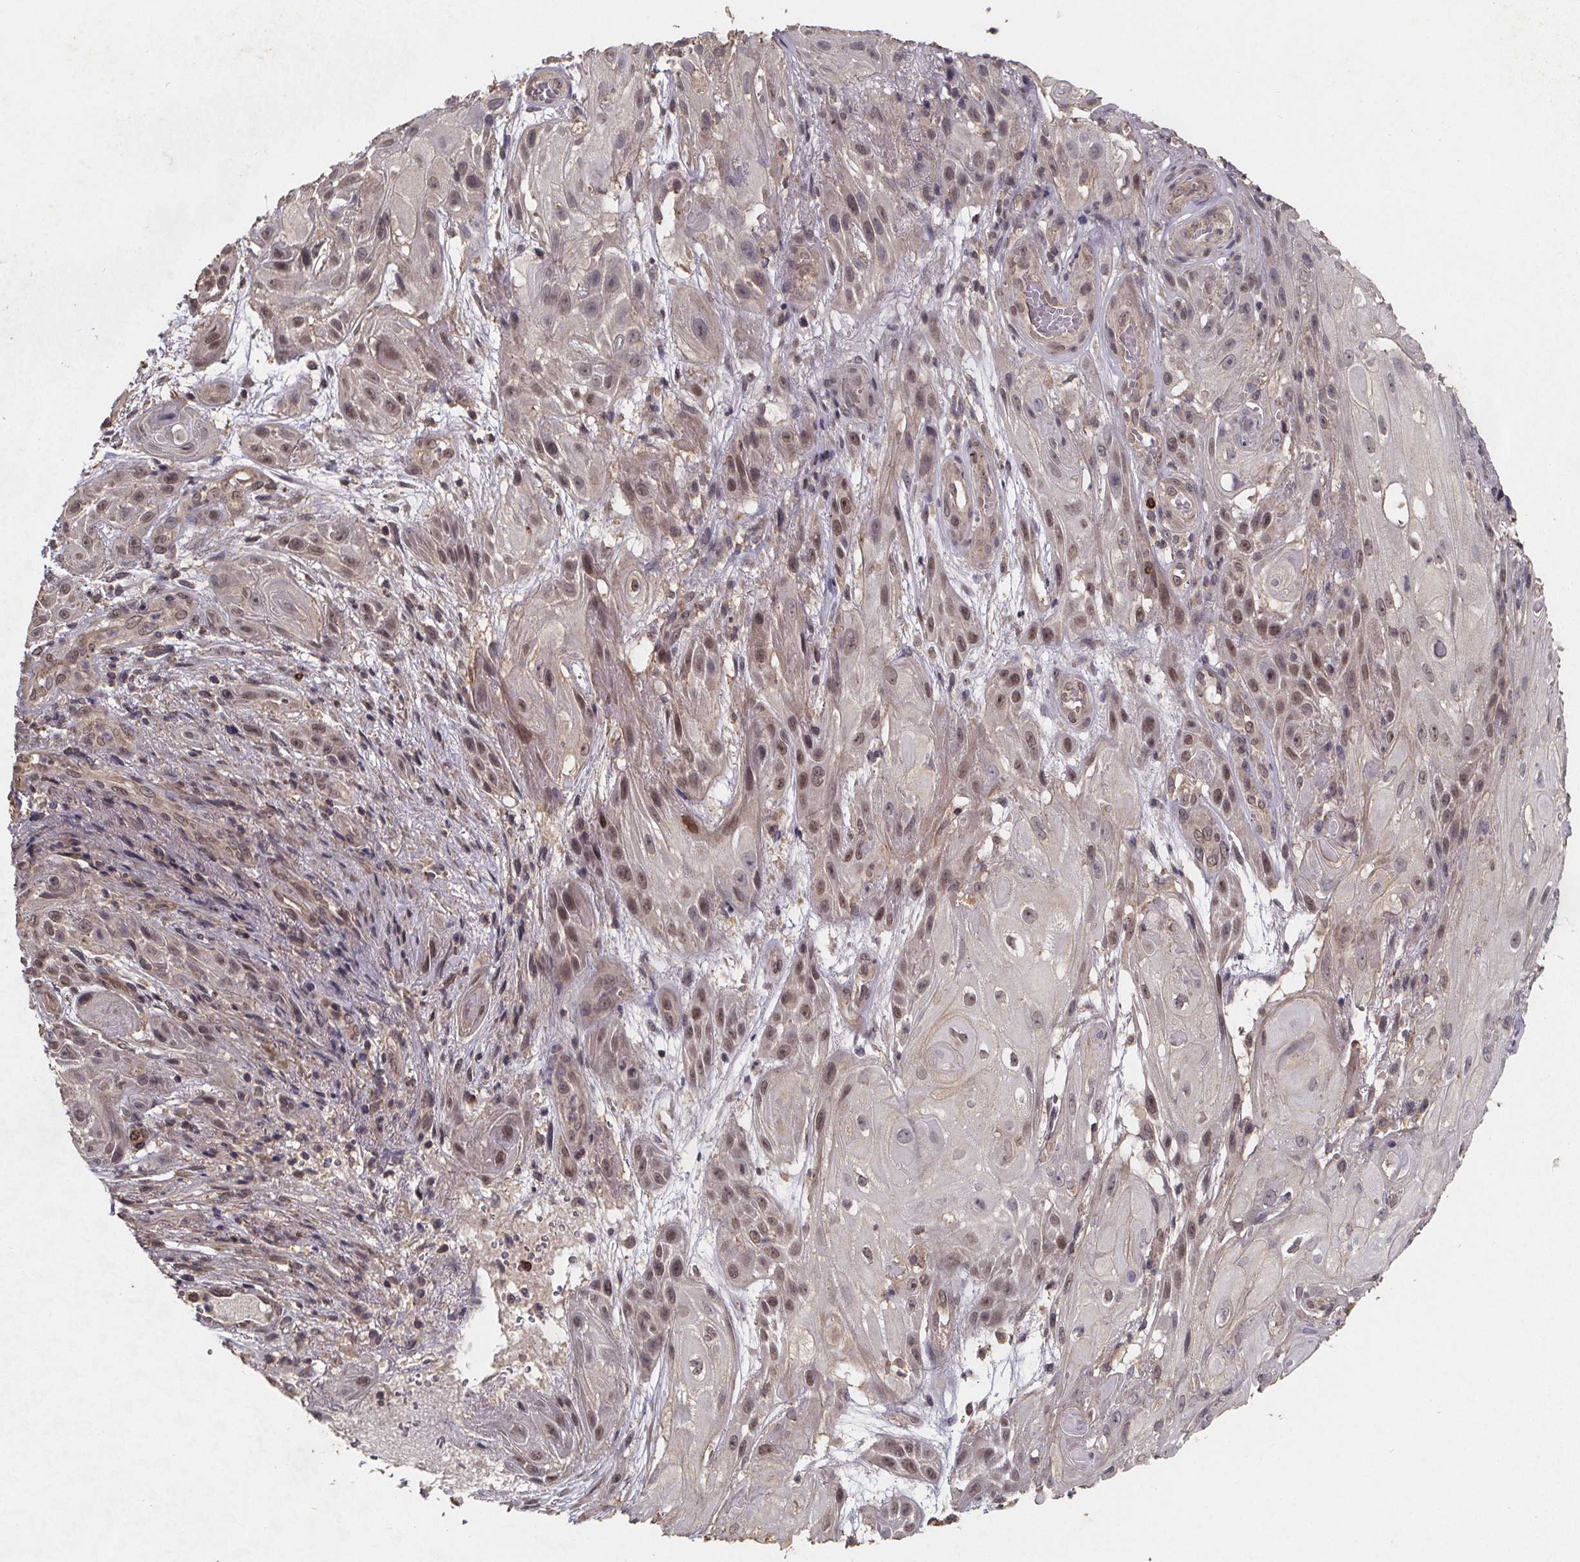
{"staining": {"intensity": "moderate", "quantity": "25%-75%", "location": "nuclear"}, "tissue": "skin cancer", "cell_type": "Tumor cells", "image_type": "cancer", "snomed": [{"axis": "morphology", "description": "Squamous cell carcinoma, NOS"}, {"axis": "topography", "description": "Skin"}], "caption": "This is an image of immunohistochemistry staining of skin cancer, which shows moderate positivity in the nuclear of tumor cells.", "gene": "PIERCE2", "patient": {"sex": "male", "age": 62}}